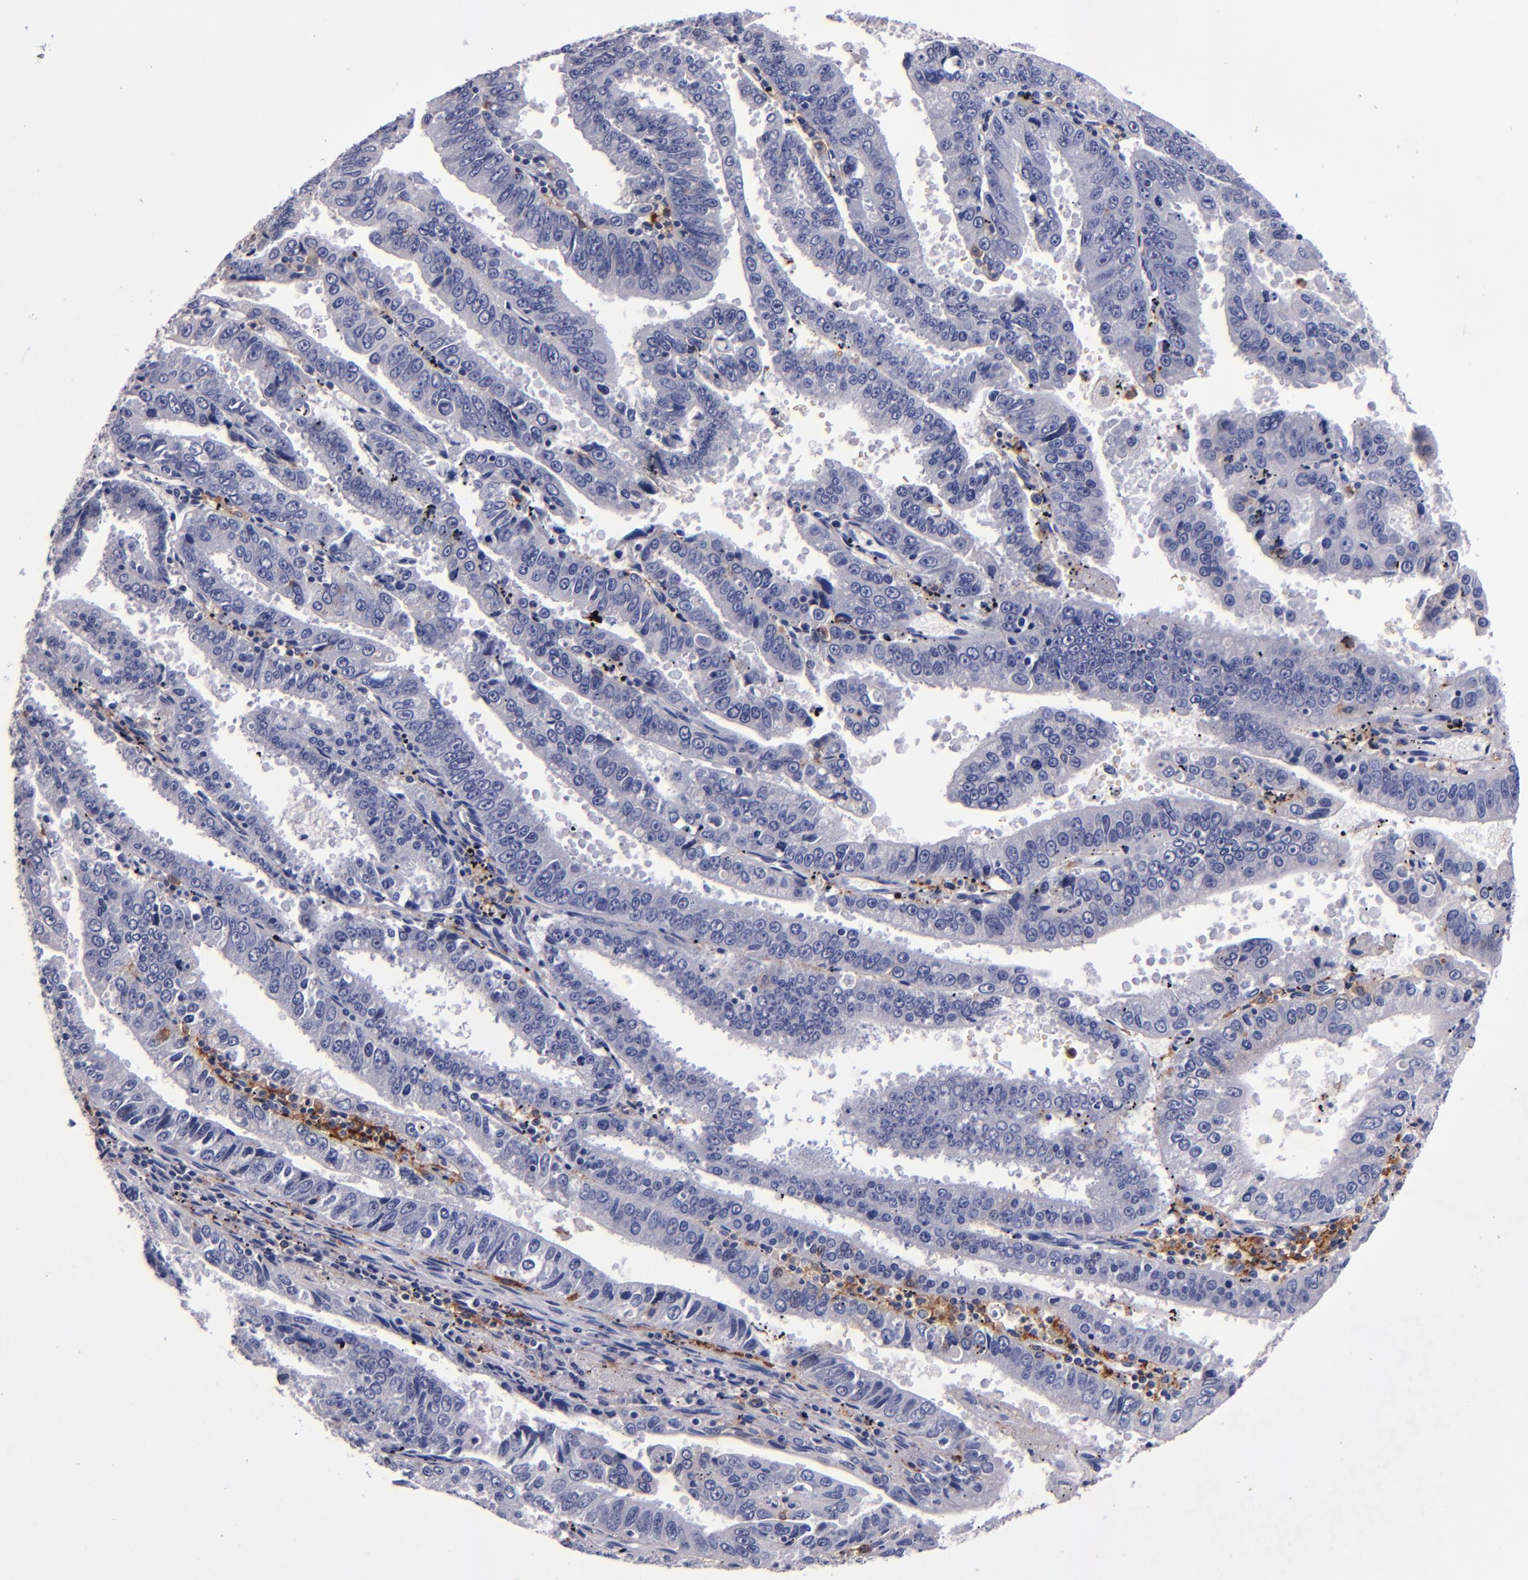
{"staining": {"intensity": "negative", "quantity": "none", "location": "none"}, "tissue": "endometrial cancer", "cell_type": "Tumor cells", "image_type": "cancer", "snomed": [{"axis": "morphology", "description": "Adenocarcinoma, NOS"}, {"axis": "topography", "description": "Endometrium"}], "caption": "Tumor cells show no significant protein expression in endometrial cancer (adenocarcinoma). (Stains: DAB (3,3'-diaminobenzidine) IHC with hematoxylin counter stain, Microscopy: brightfield microscopy at high magnification).", "gene": "SIRPA", "patient": {"sex": "female", "age": 66}}